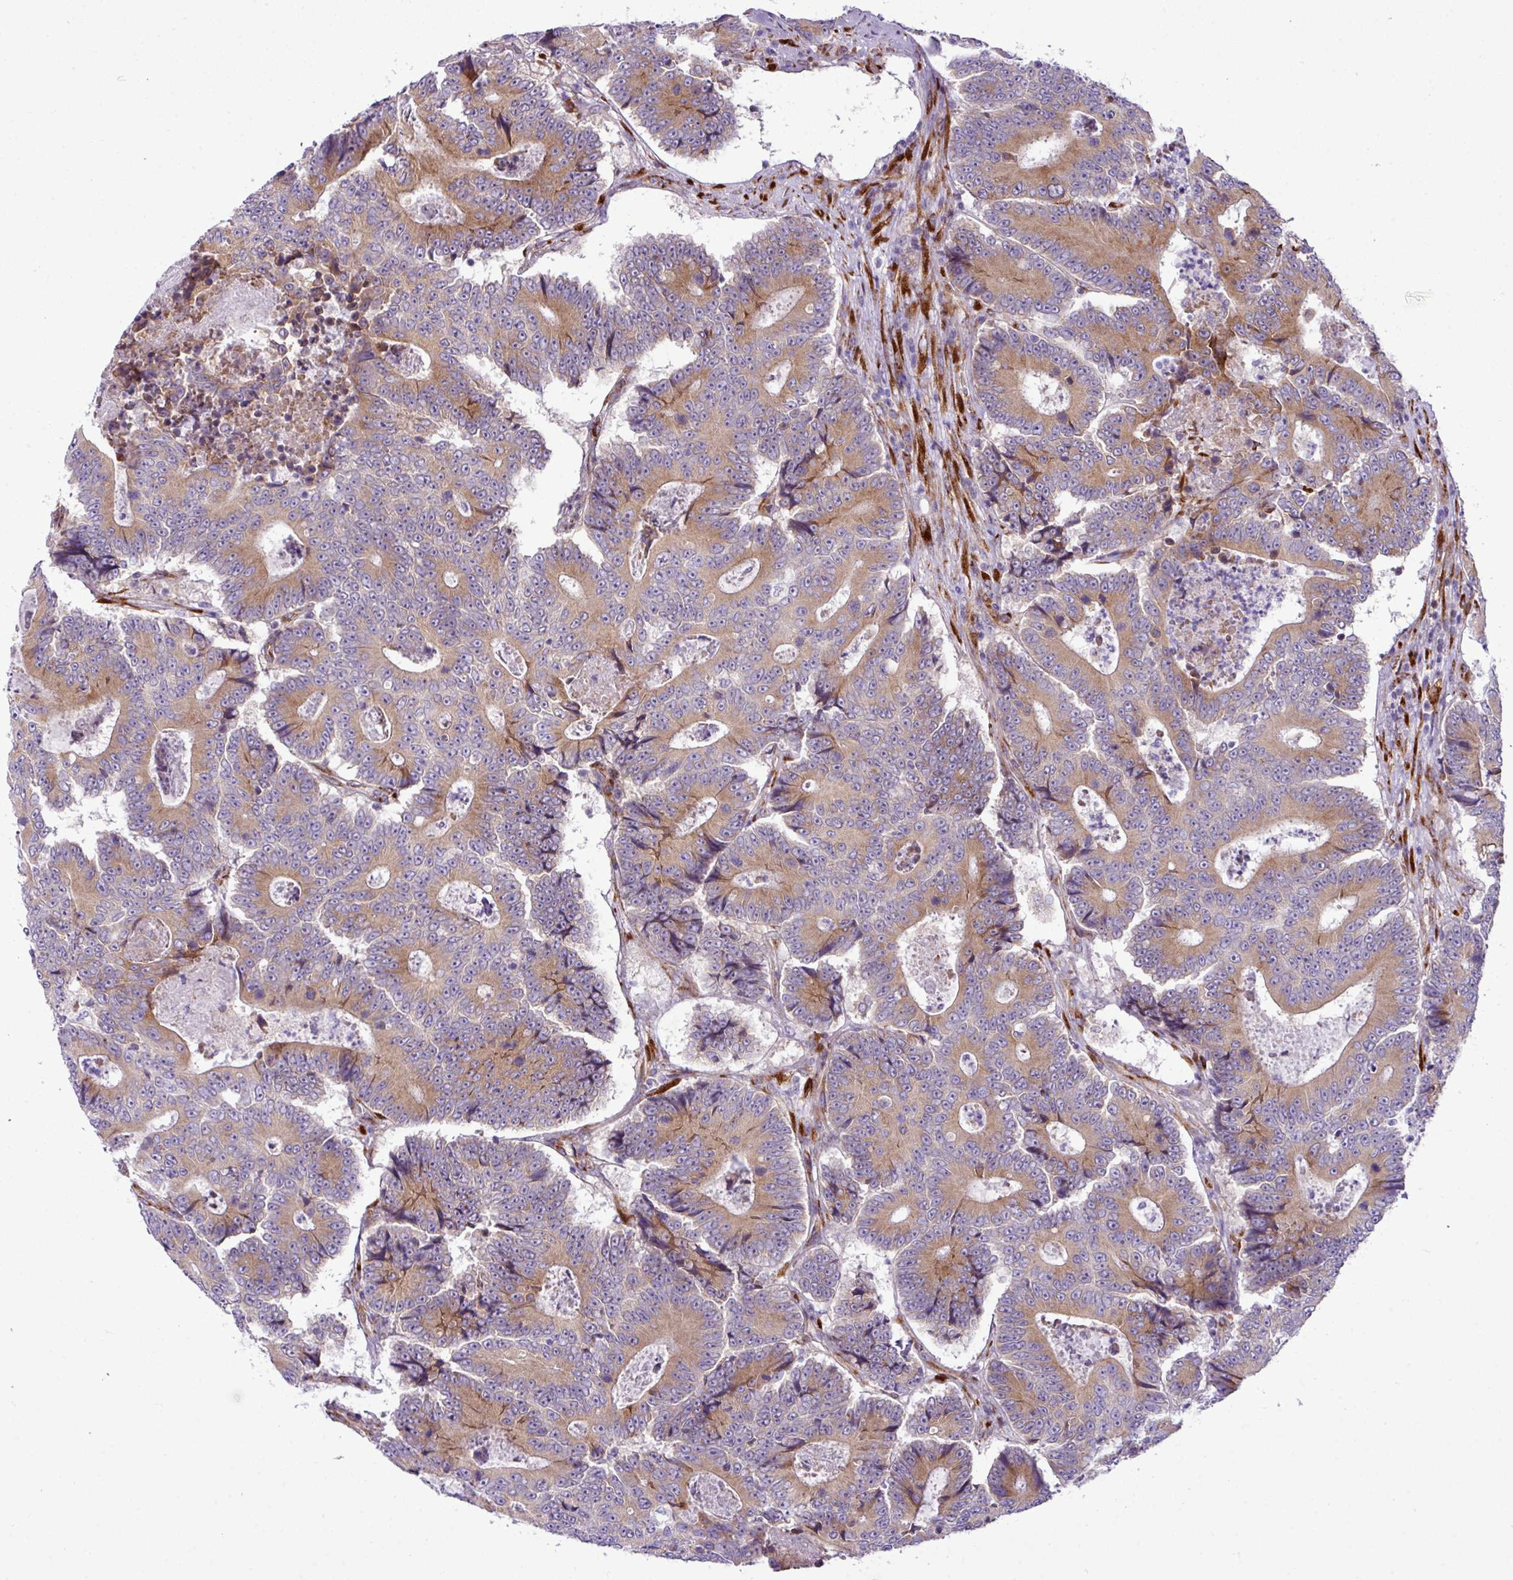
{"staining": {"intensity": "moderate", "quantity": ">75%", "location": "cytoplasmic/membranous"}, "tissue": "colorectal cancer", "cell_type": "Tumor cells", "image_type": "cancer", "snomed": [{"axis": "morphology", "description": "Adenocarcinoma, NOS"}, {"axis": "topography", "description": "Colon"}], "caption": "Protein expression analysis of colorectal cancer demonstrates moderate cytoplasmic/membranous expression in approximately >75% of tumor cells. (Stains: DAB (3,3'-diaminobenzidine) in brown, nuclei in blue, Microscopy: brightfield microscopy at high magnification).", "gene": "CFAP97", "patient": {"sex": "male", "age": 83}}